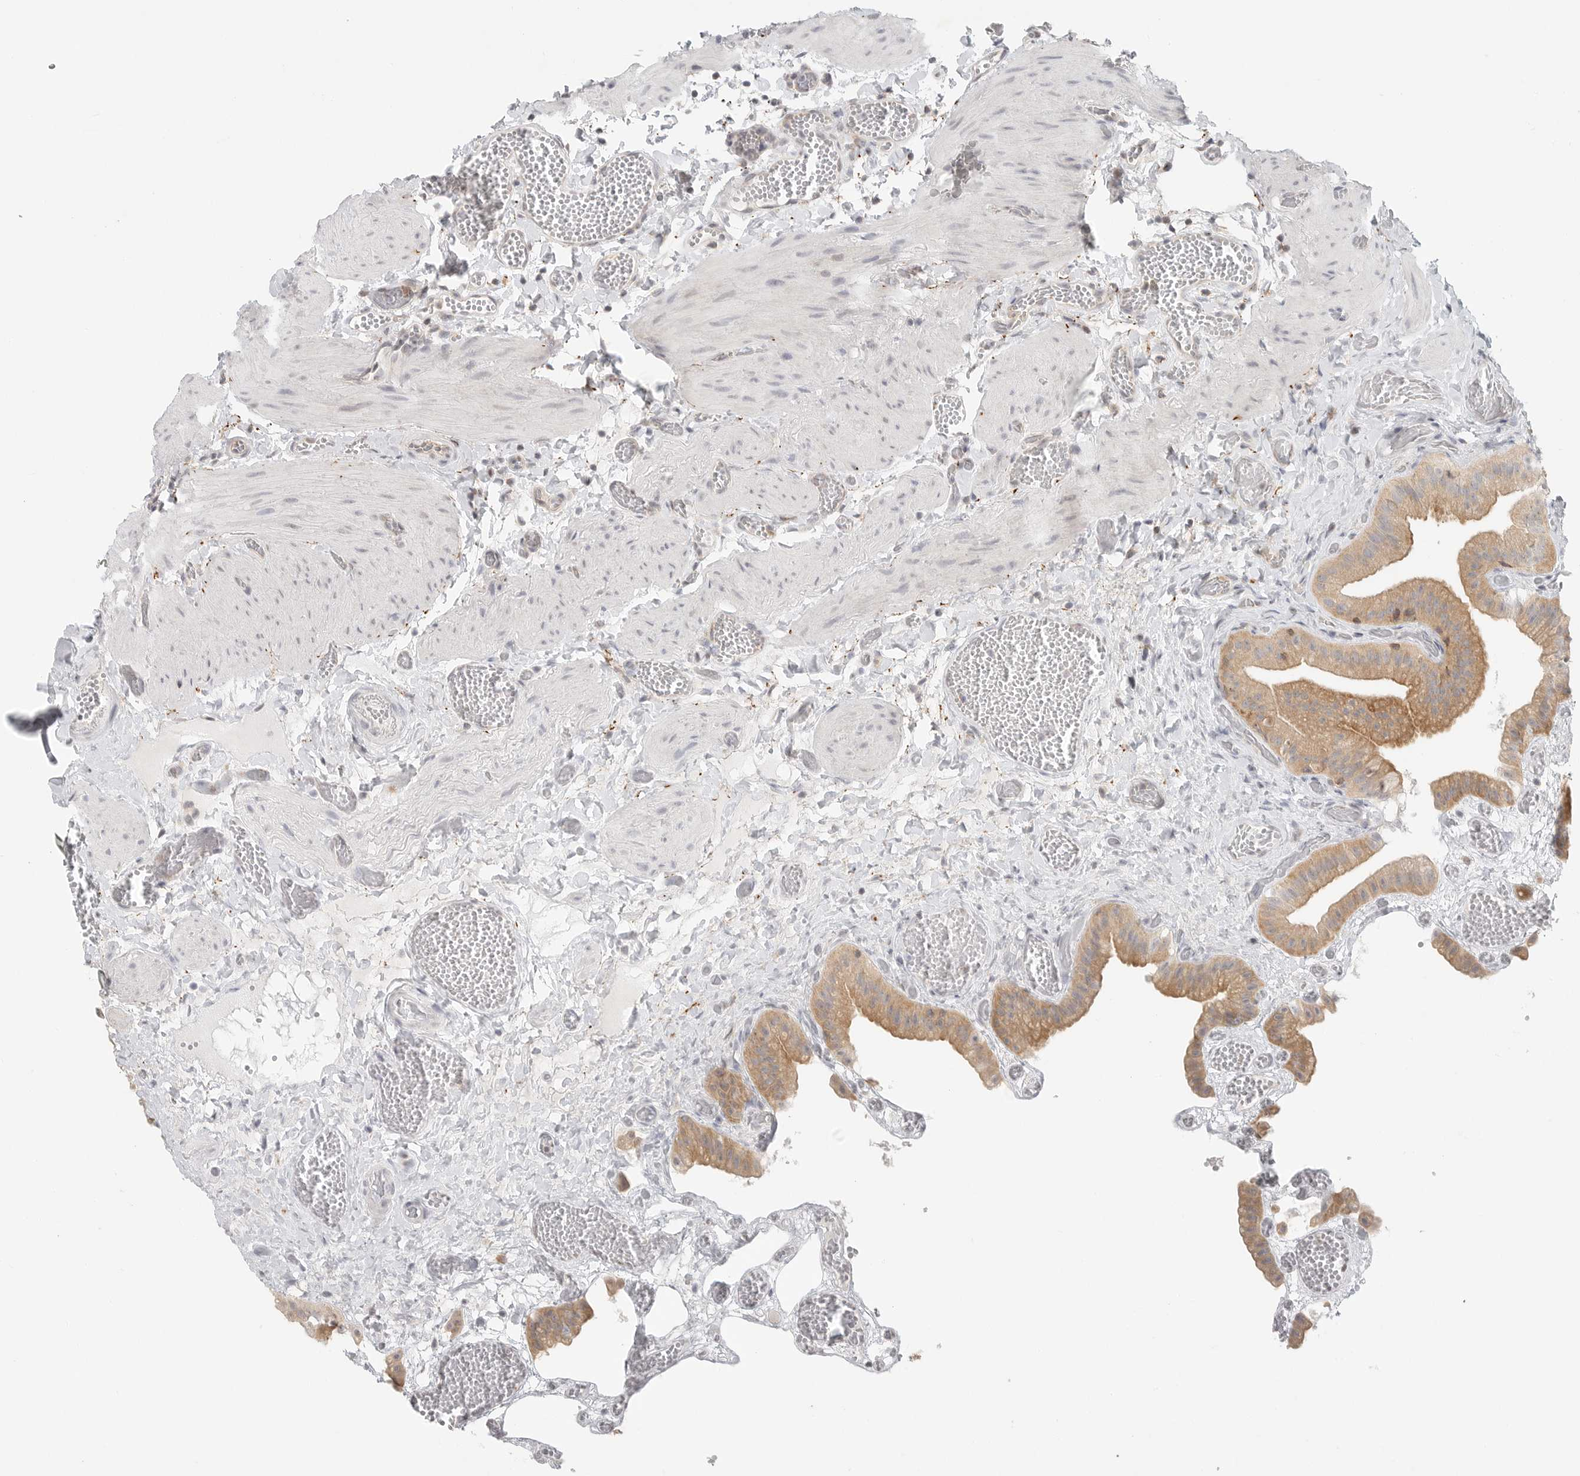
{"staining": {"intensity": "moderate", "quantity": "<25%", "location": "cytoplasmic/membranous"}, "tissue": "gallbladder", "cell_type": "Glandular cells", "image_type": "normal", "snomed": [{"axis": "morphology", "description": "Normal tissue, NOS"}, {"axis": "topography", "description": "Gallbladder"}], "caption": "Immunohistochemistry (IHC) (DAB) staining of normal gallbladder shows moderate cytoplasmic/membranous protein staining in about <25% of glandular cells. (Stains: DAB in brown, nuclei in blue, Microscopy: brightfield microscopy at high magnification).", "gene": "HDAC6", "patient": {"sex": "female", "age": 64}}